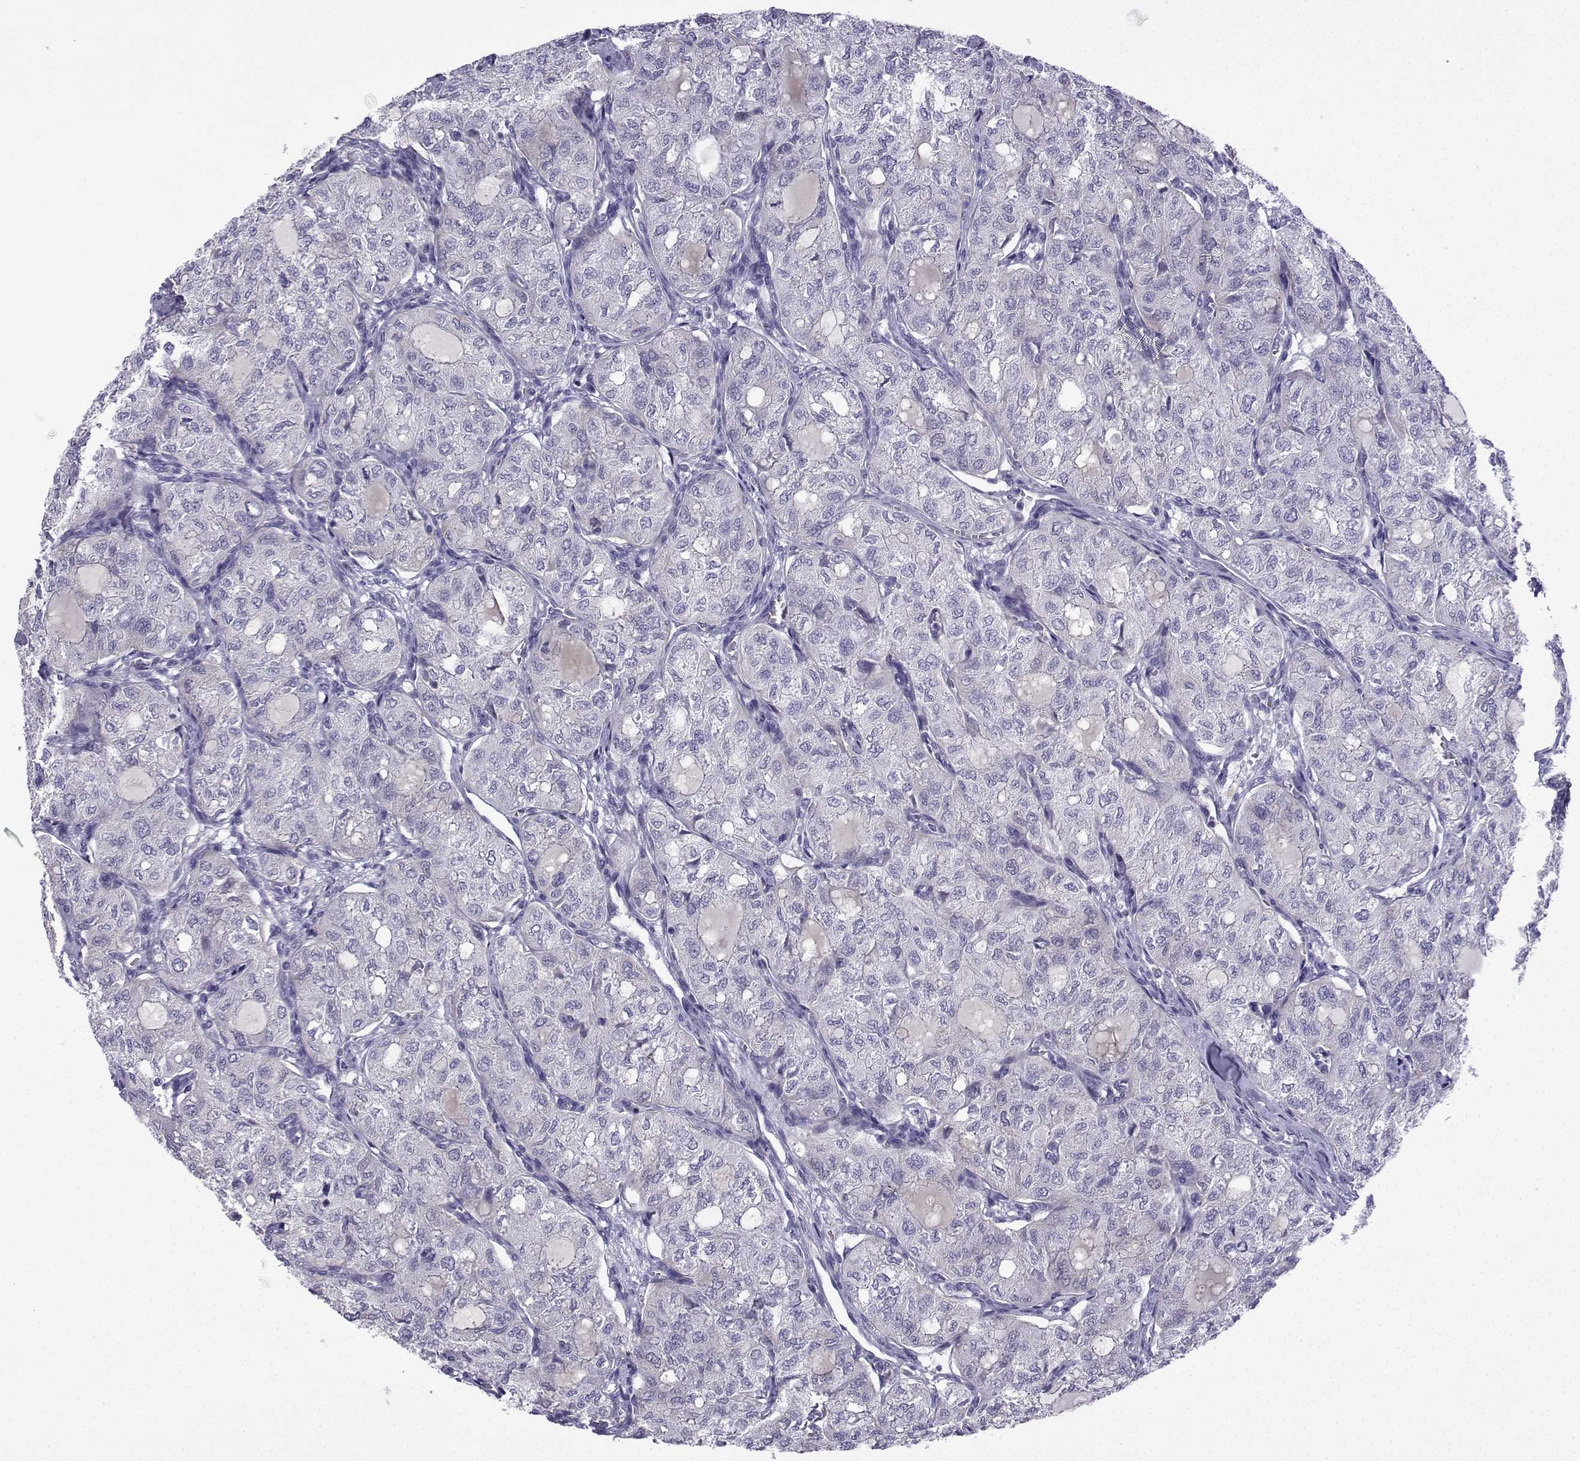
{"staining": {"intensity": "negative", "quantity": "none", "location": "none"}, "tissue": "thyroid cancer", "cell_type": "Tumor cells", "image_type": "cancer", "snomed": [{"axis": "morphology", "description": "Follicular adenoma carcinoma, NOS"}, {"axis": "topography", "description": "Thyroid gland"}], "caption": "Immunohistochemistry of human follicular adenoma carcinoma (thyroid) demonstrates no staining in tumor cells.", "gene": "SPACA7", "patient": {"sex": "male", "age": 75}}